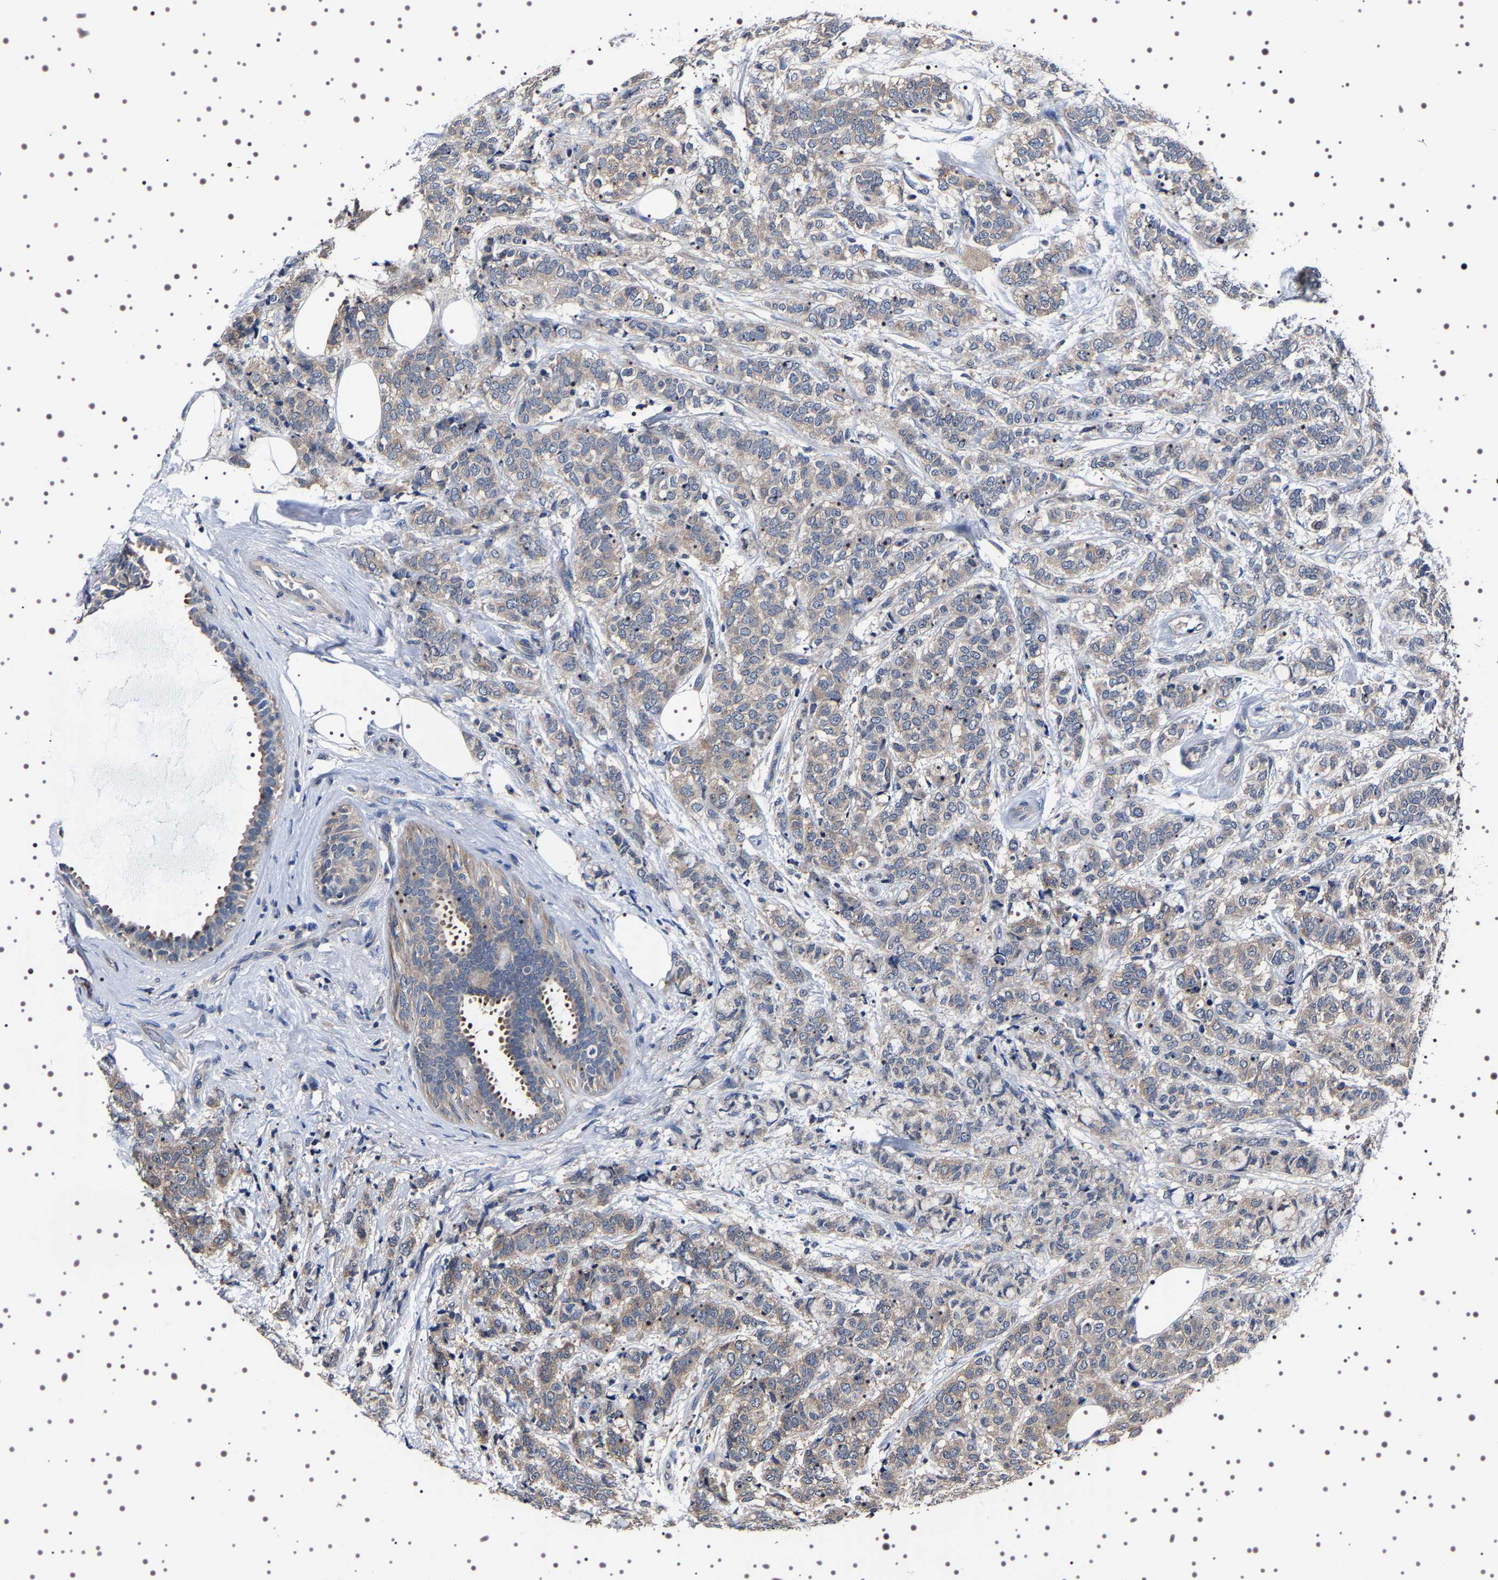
{"staining": {"intensity": "weak", "quantity": ">75%", "location": "cytoplasmic/membranous"}, "tissue": "breast cancer", "cell_type": "Tumor cells", "image_type": "cancer", "snomed": [{"axis": "morphology", "description": "Lobular carcinoma"}, {"axis": "topography", "description": "Breast"}], "caption": "Immunohistochemistry (IHC) (DAB) staining of human breast cancer (lobular carcinoma) shows weak cytoplasmic/membranous protein staining in about >75% of tumor cells.", "gene": "TARBP1", "patient": {"sex": "female", "age": 60}}